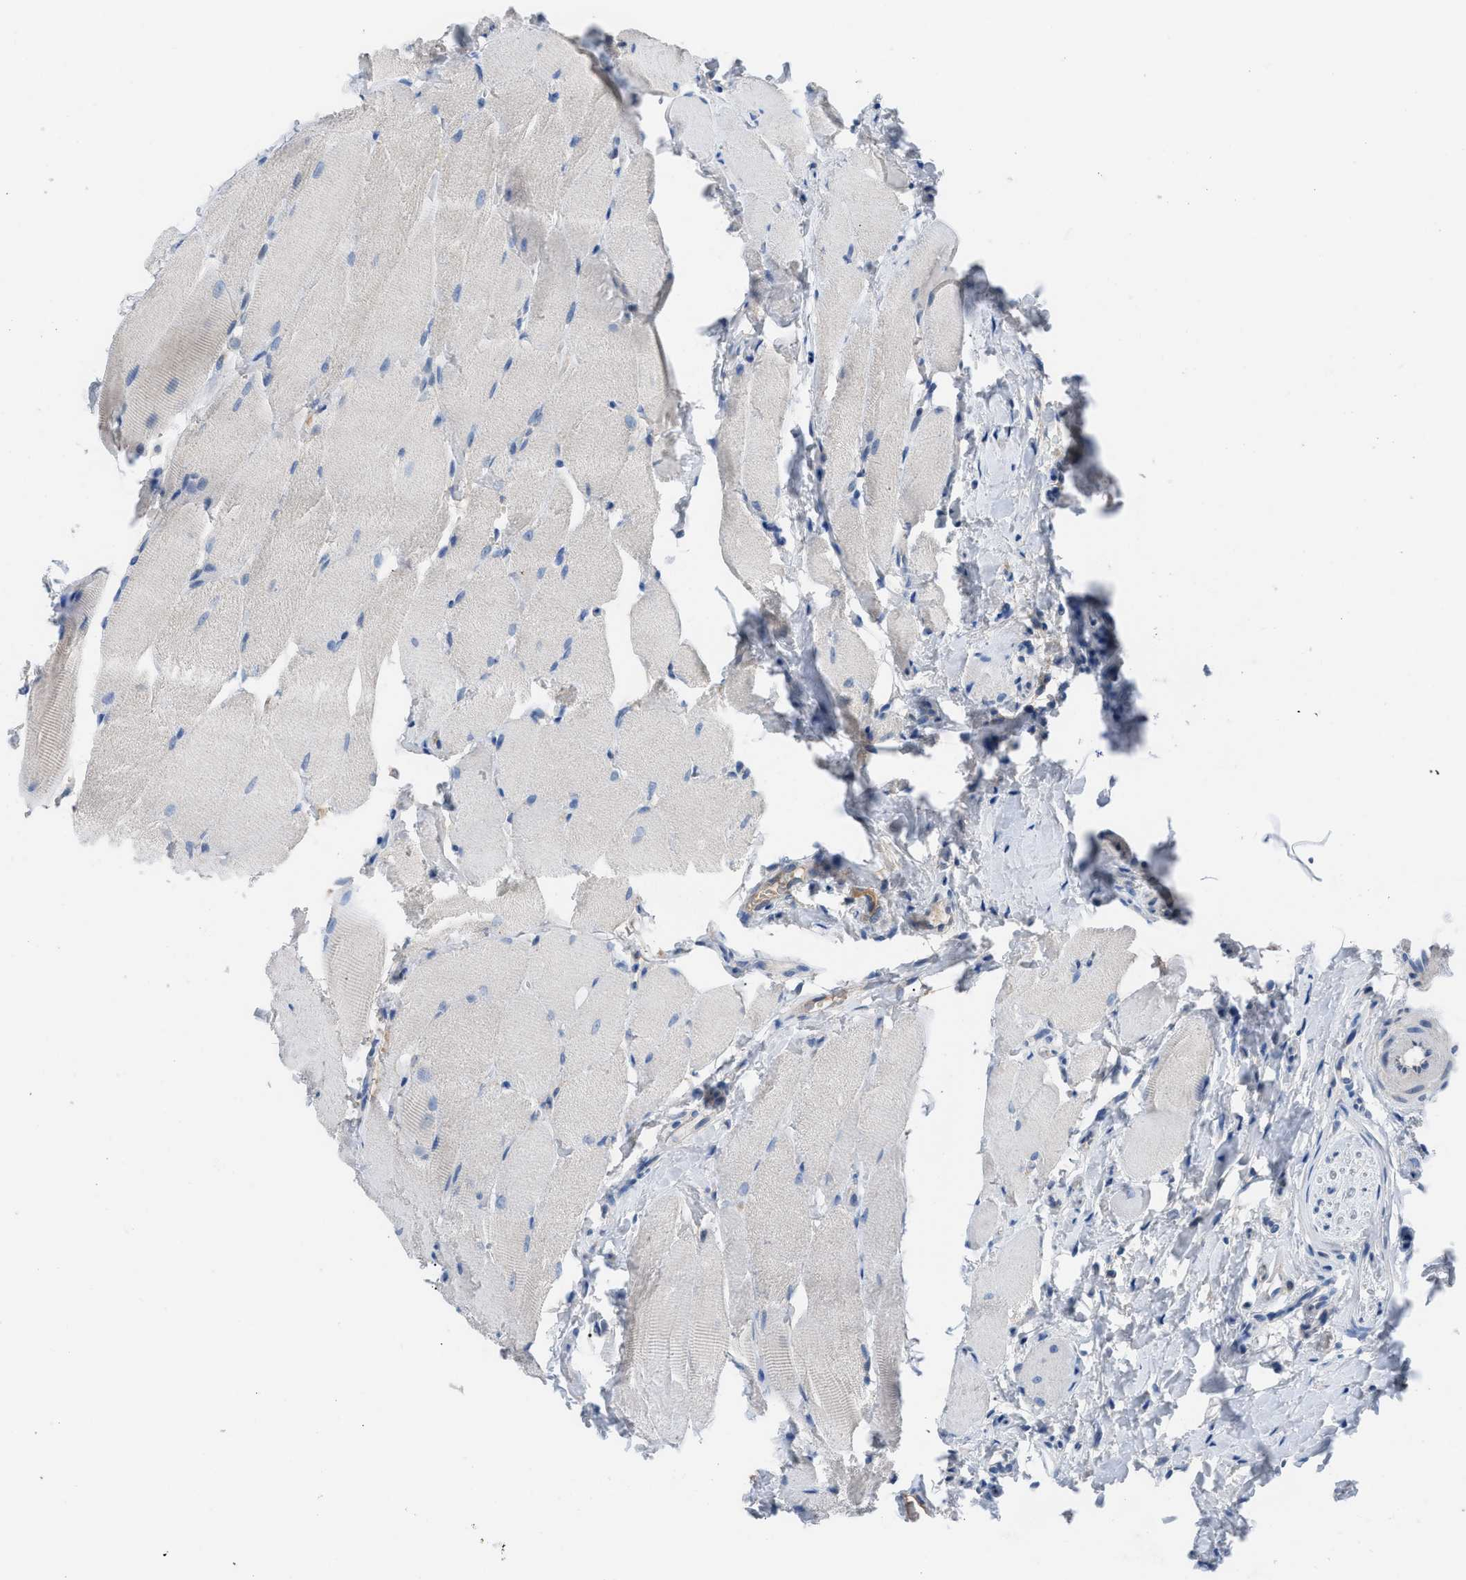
{"staining": {"intensity": "negative", "quantity": "none", "location": "none"}, "tissue": "oral mucosa", "cell_type": "Squamous epithelial cells", "image_type": "normal", "snomed": [{"axis": "morphology", "description": "Normal tissue, NOS"}, {"axis": "topography", "description": "Skeletal muscle"}, {"axis": "topography", "description": "Oral tissue"}], "caption": "DAB (3,3'-diaminobenzidine) immunohistochemical staining of normal human oral mucosa reveals no significant expression in squamous epithelial cells.", "gene": "HPX", "patient": {"sex": "male", "age": 58}}